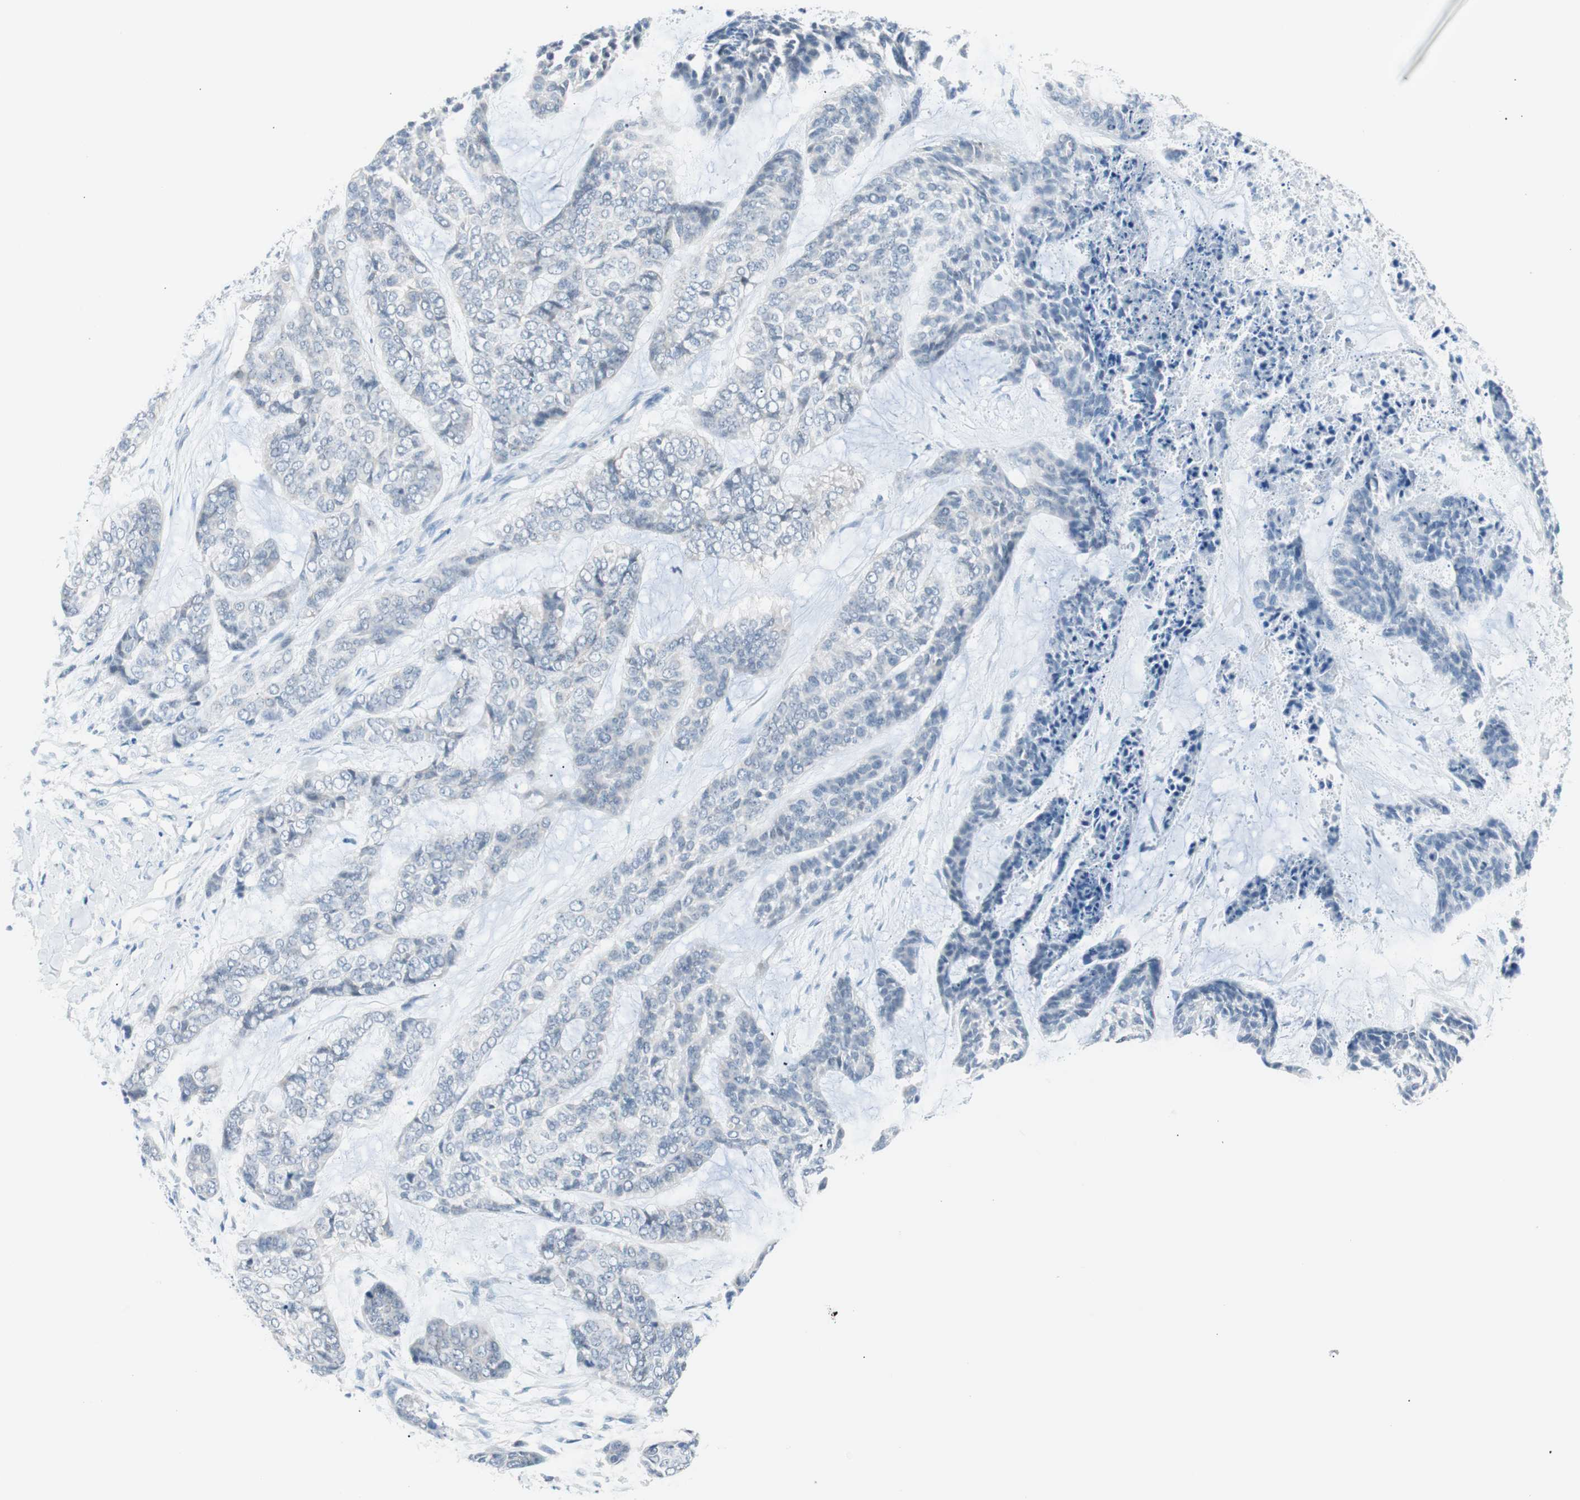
{"staining": {"intensity": "negative", "quantity": "none", "location": "none"}, "tissue": "skin cancer", "cell_type": "Tumor cells", "image_type": "cancer", "snomed": [{"axis": "morphology", "description": "Basal cell carcinoma"}, {"axis": "topography", "description": "Skin"}], "caption": "A histopathology image of human skin cancer is negative for staining in tumor cells.", "gene": "VIL1", "patient": {"sex": "female", "age": 64}}